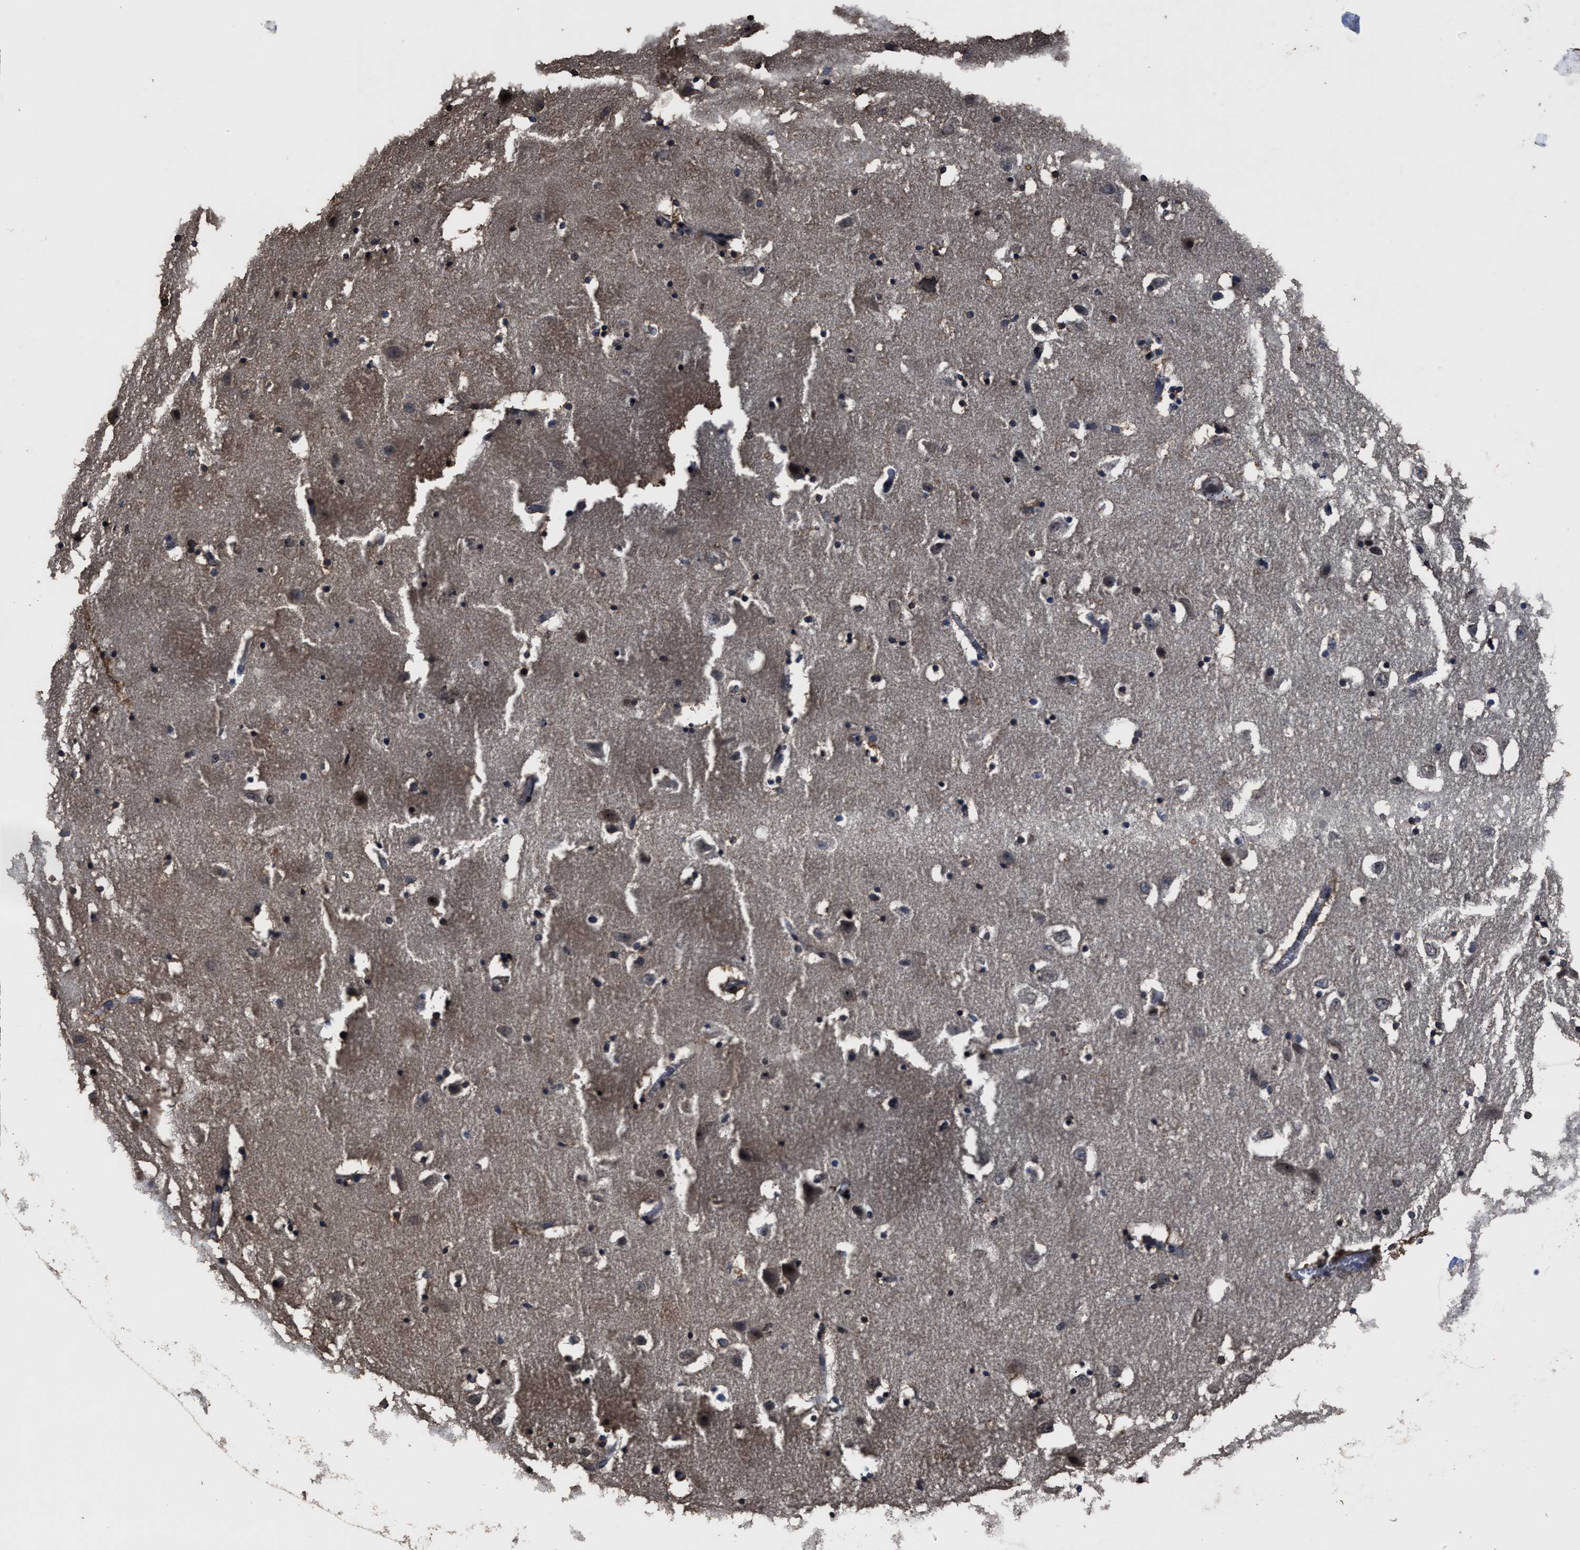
{"staining": {"intensity": "weak", "quantity": "25%-75%", "location": "cytoplasmic/membranous"}, "tissue": "hippocampus", "cell_type": "Glial cells", "image_type": "normal", "snomed": [{"axis": "morphology", "description": "Normal tissue, NOS"}, {"axis": "topography", "description": "Hippocampus"}], "caption": "Protein staining of unremarkable hippocampus displays weak cytoplasmic/membranous expression in about 25%-75% of glial cells.", "gene": "RSBN1L", "patient": {"sex": "male", "age": 45}}